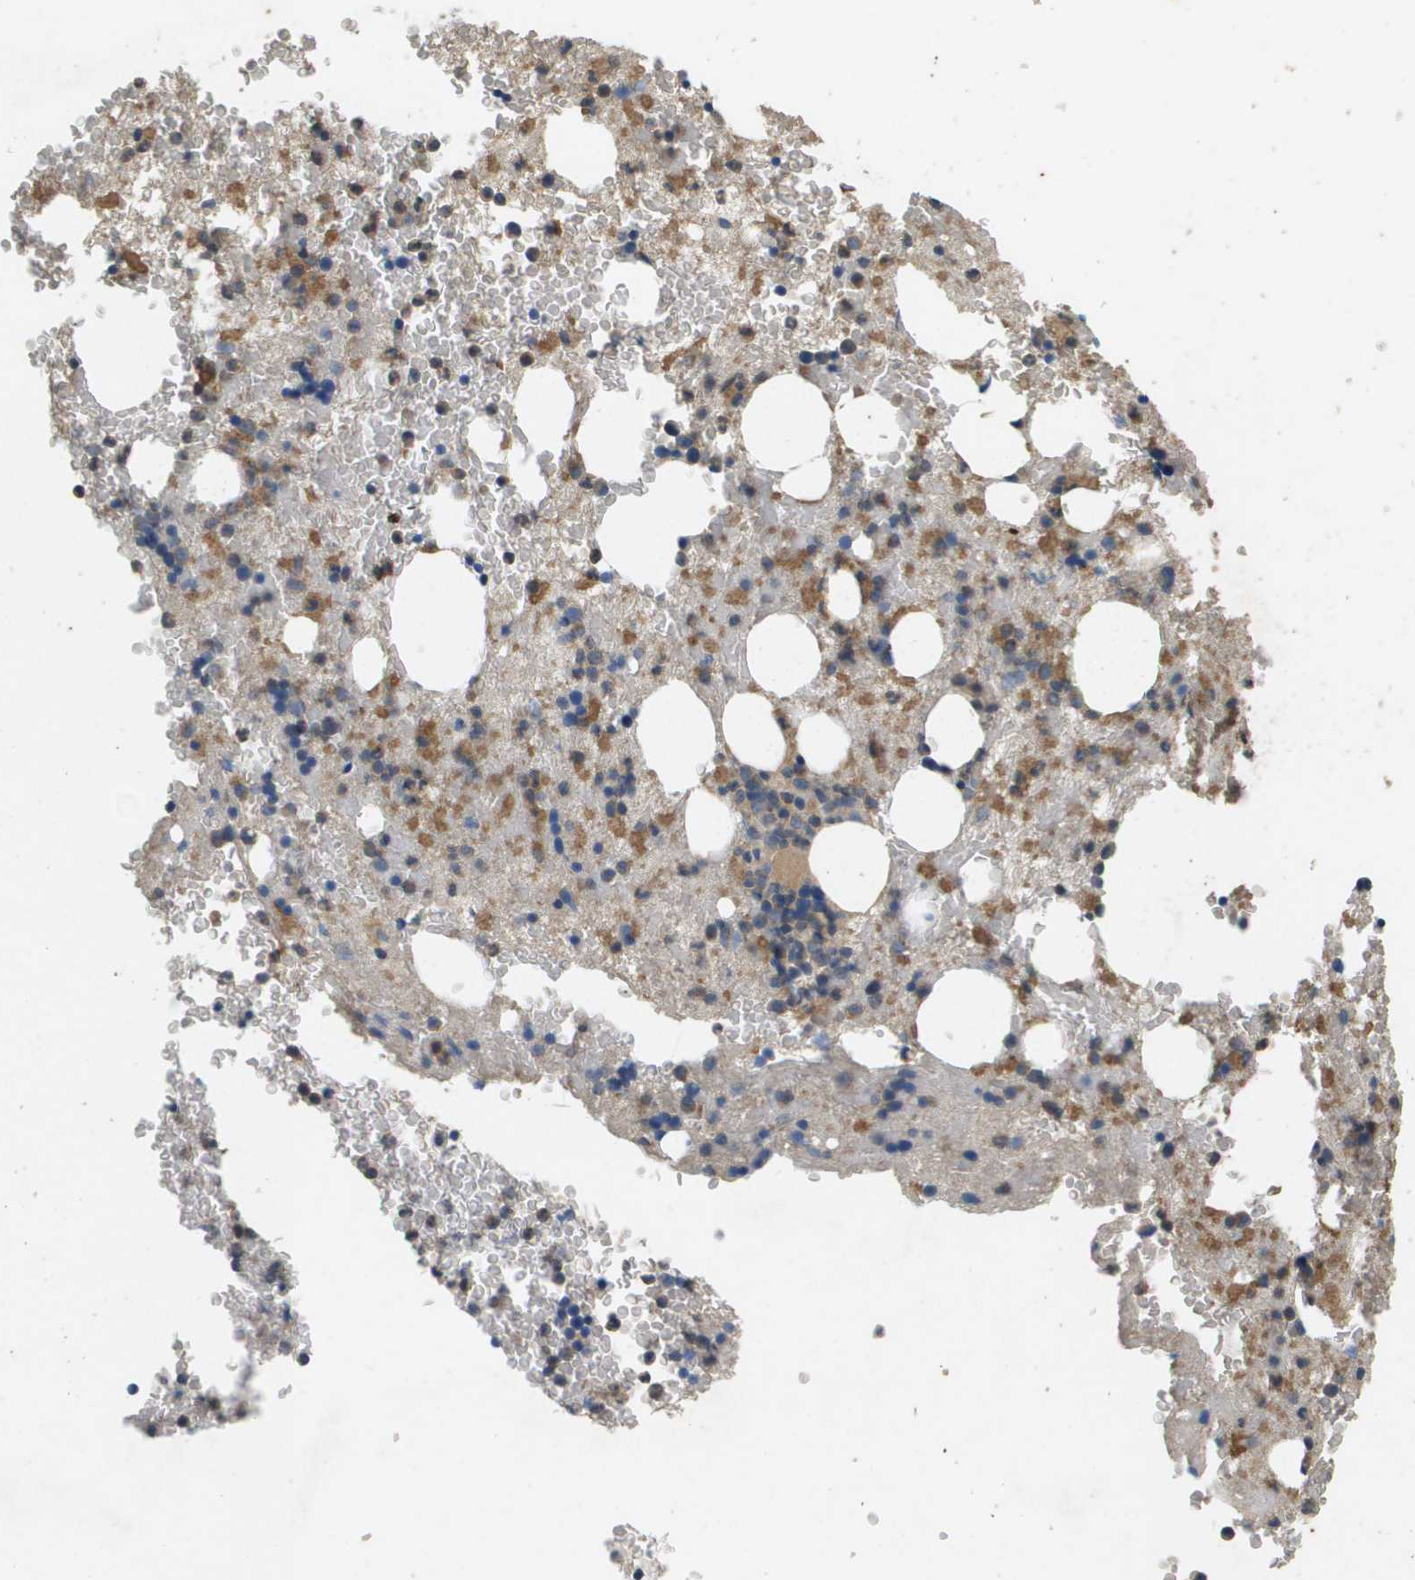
{"staining": {"intensity": "weak", "quantity": "<25%", "location": "cytoplasmic/membranous"}, "tissue": "bone marrow", "cell_type": "Hematopoietic cells", "image_type": "normal", "snomed": [{"axis": "morphology", "description": "Normal tissue, NOS"}, {"axis": "morphology", "description": "Inflammation, NOS"}, {"axis": "topography", "description": "Bone marrow"}], "caption": "Immunohistochemical staining of benign human bone marrow shows no significant positivity in hematopoietic cells. (Immunohistochemistry (ihc), brightfield microscopy, high magnification).", "gene": "KRT23", "patient": {"sex": "male", "age": 63}}